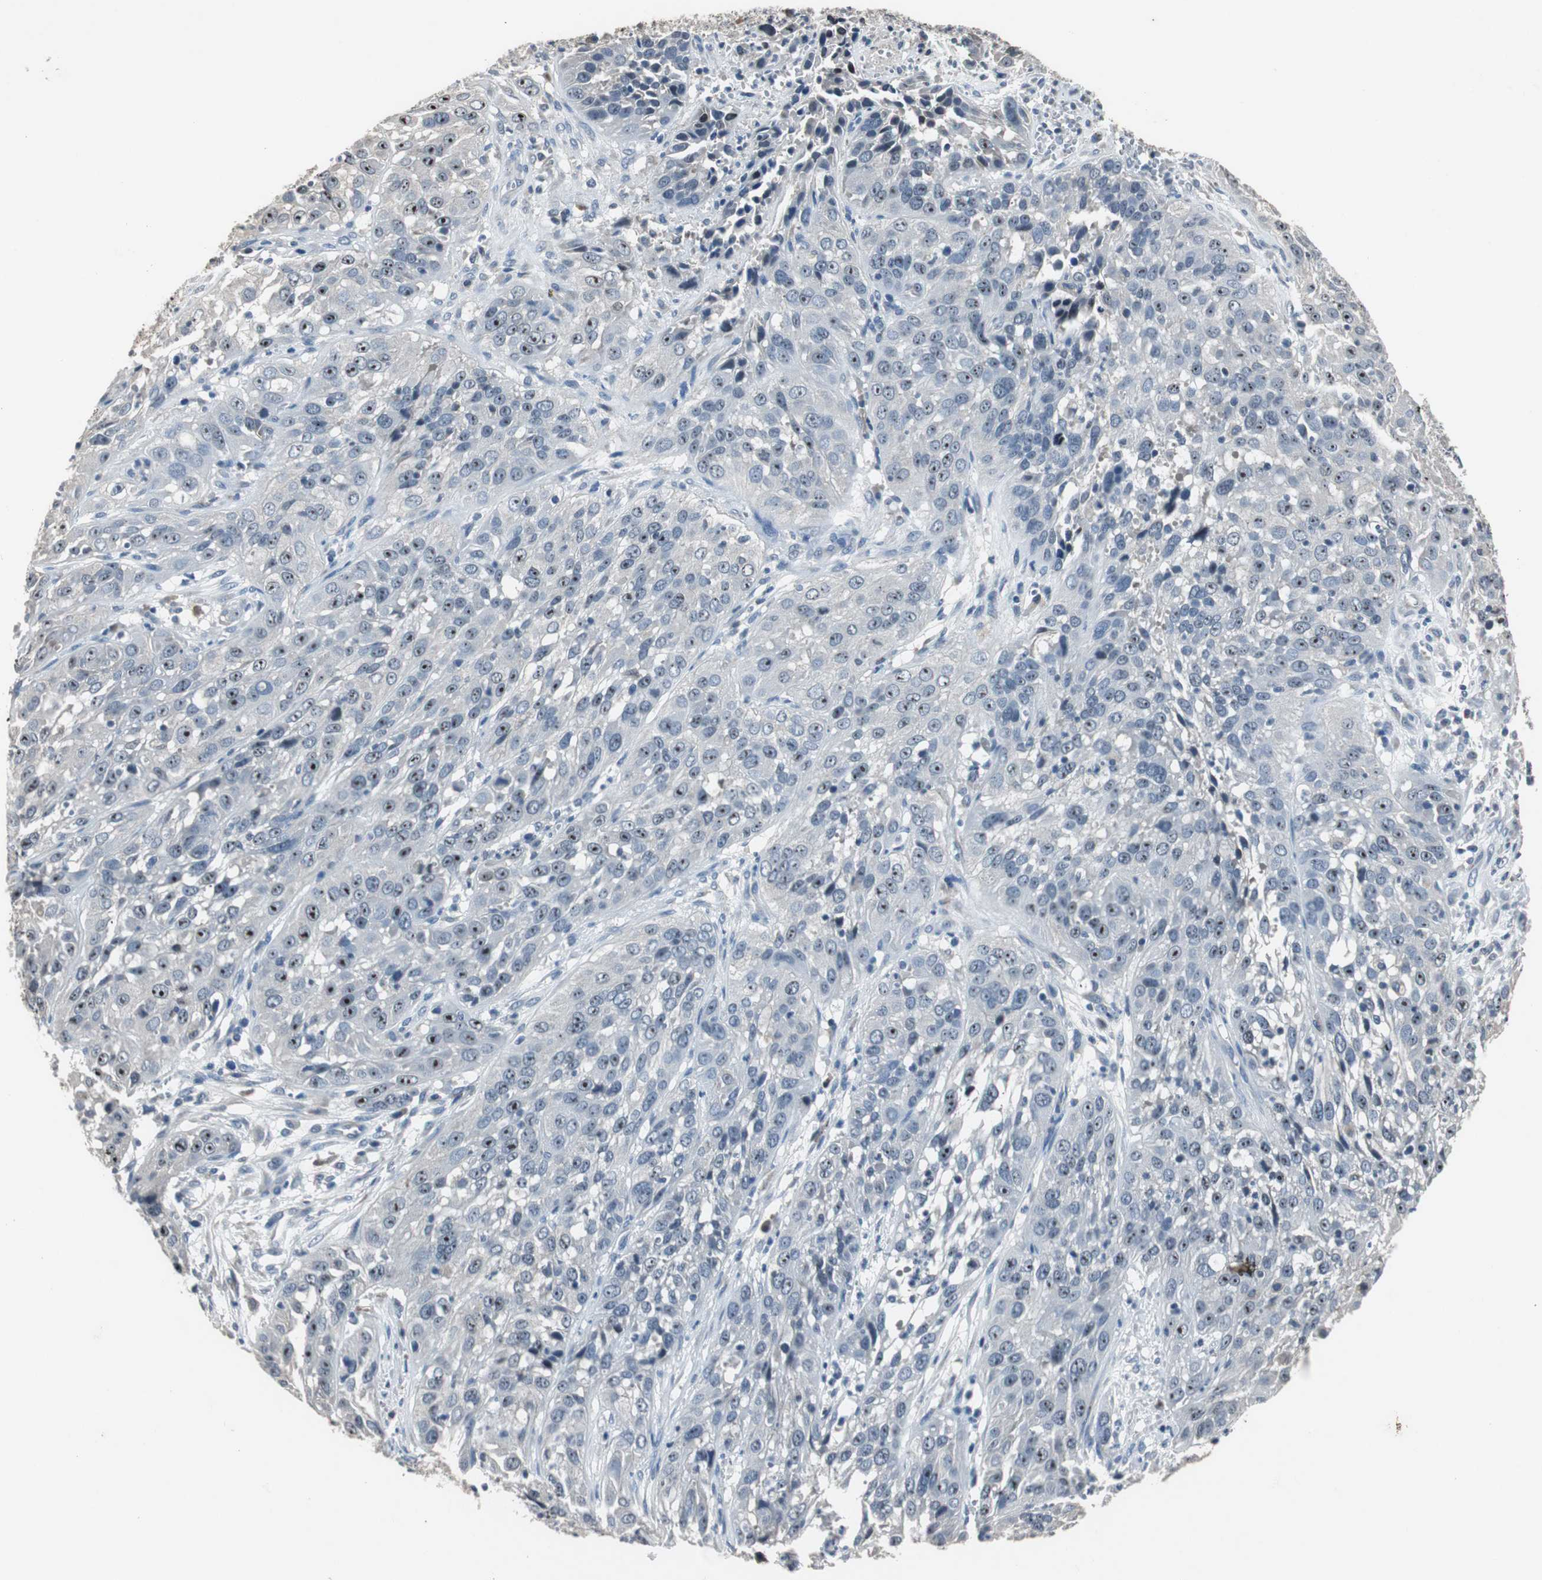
{"staining": {"intensity": "negative", "quantity": "none", "location": "none"}, "tissue": "cervical cancer", "cell_type": "Tumor cells", "image_type": "cancer", "snomed": [{"axis": "morphology", "description": "Squamous cell carcinoma, NOS"}, {"axis": "topography", "description": "Cervix"}], "caption": "IHC photomicrograph of neoplastic tissue: cervical cancer stained with DAB (3,3'-diaminobenzidine) displays no significant protein positivity in tumor cells. (Brightfield microscopy of DAB (3,3'-diaminobenzidine) IHC at high magnification).", "gene": "PCYT1B", "patient": {"sex": "female", "age": 32}}